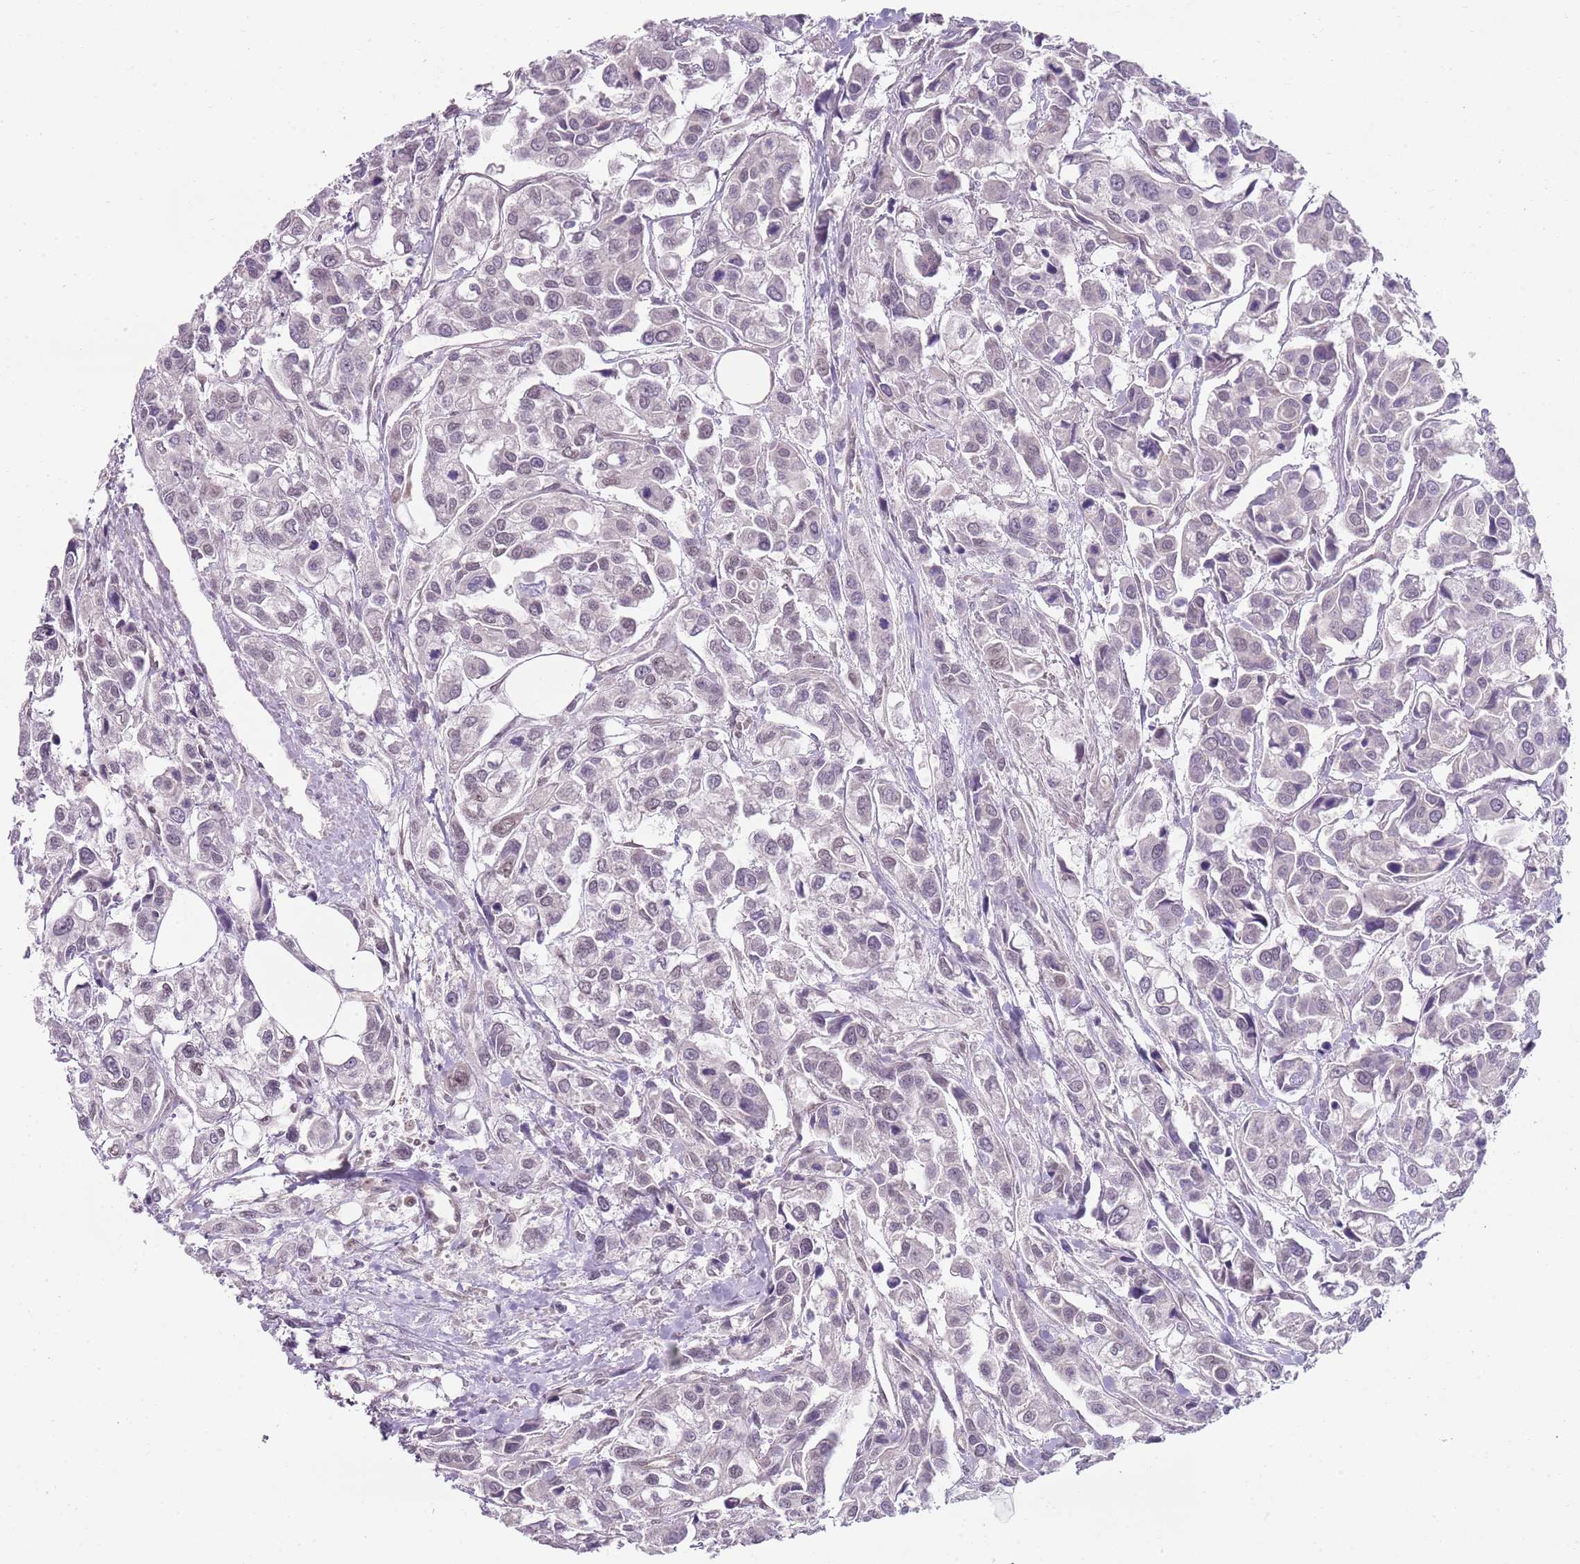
{"staining": {"intensity": "negative", "quantity": "none", "location": "none"}, "tissue": "urothelial cancer", "cell_type": "Tumor cells", "image_type": "cancer", "snomed": [{"axis": "morphology", "description": "Urothelial carcinoma, High grade"}, {"axis": "topography", "description": "Urinary bladder"}], "caption": "Photomicrograph shows no significant protein positivity in tumor cells of urothelial carcinoma (high-grade).", "gene": "SMARCAL1", "patient": {"sex": "male", "age": 67}}